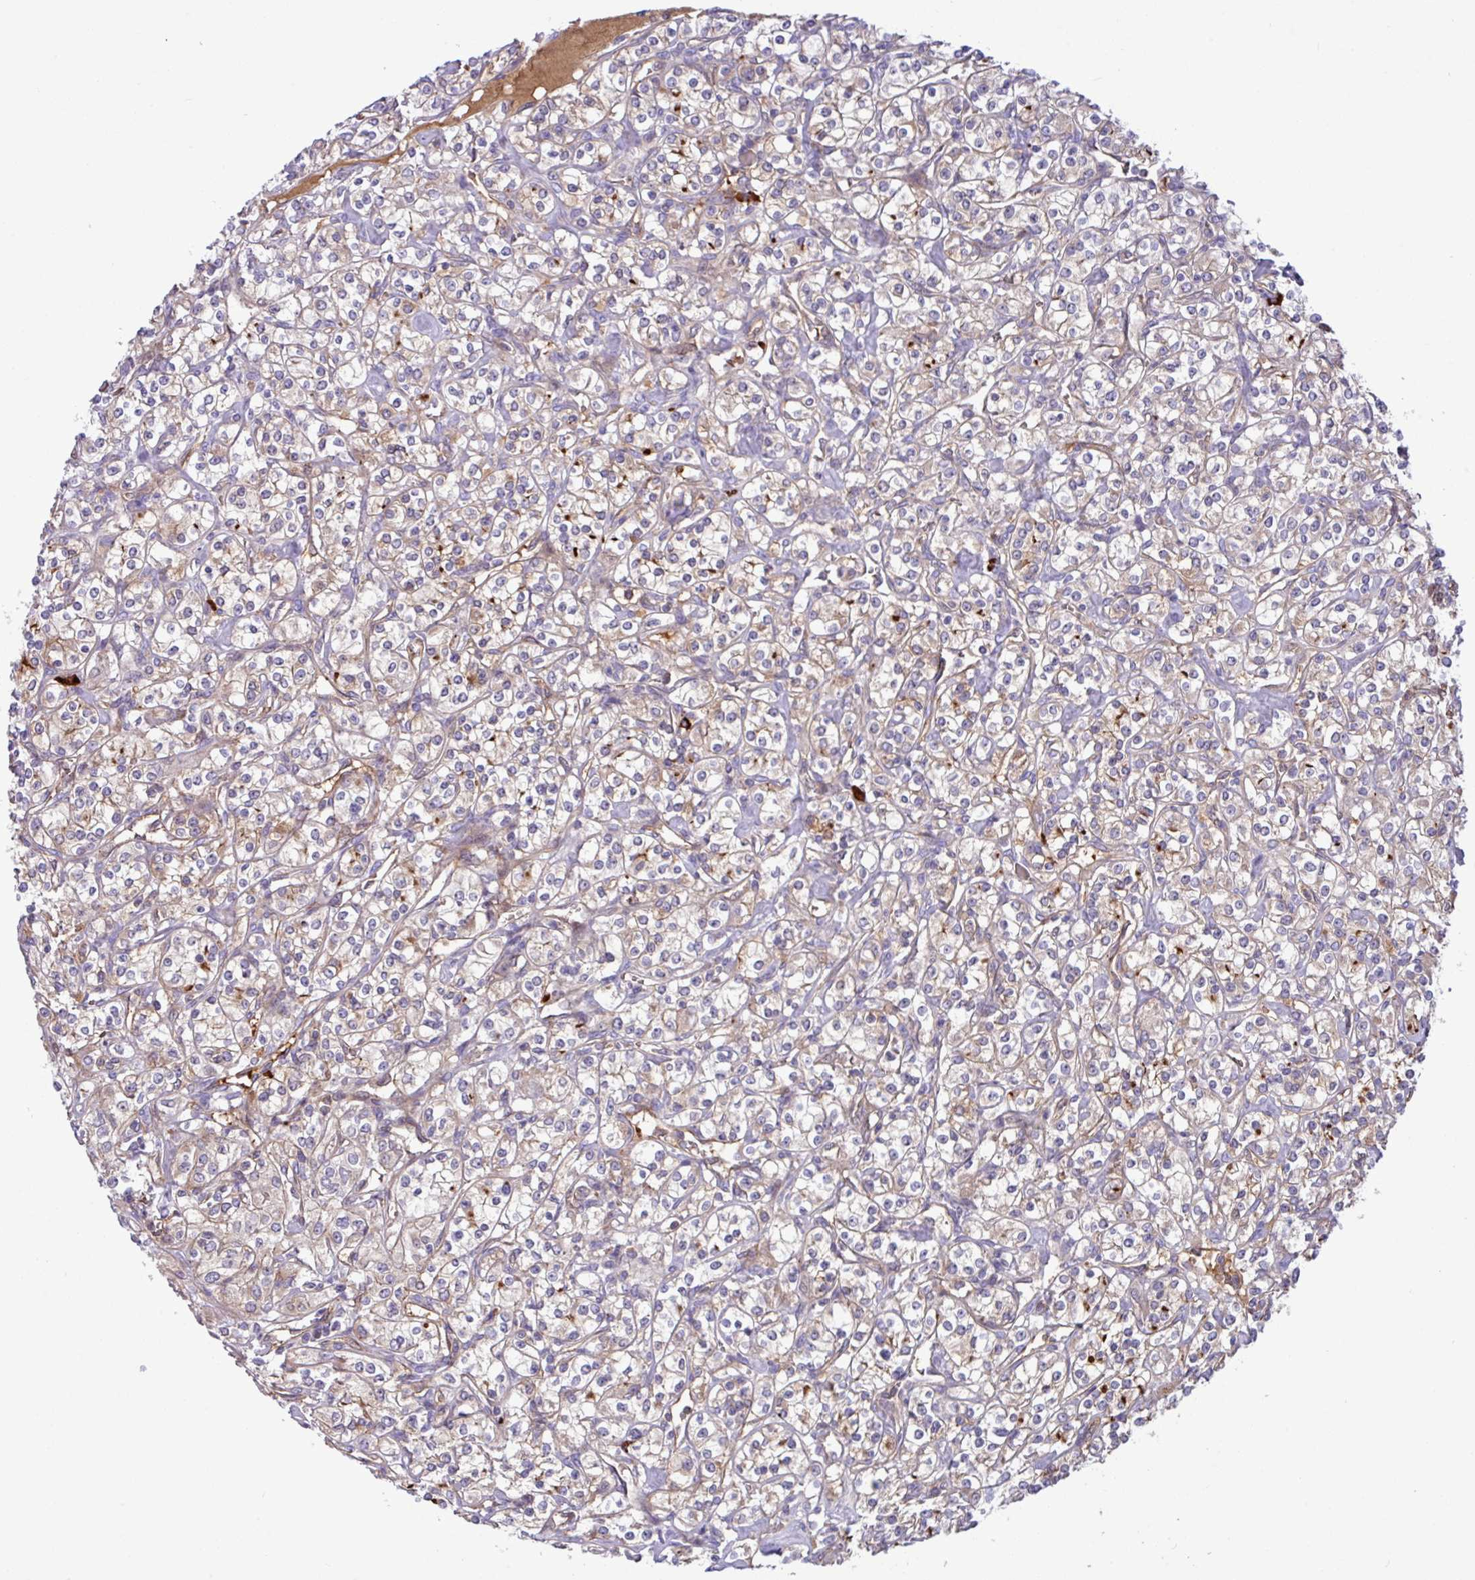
{"staining": {"intensity": "weak", "quantity": "25%-75%", "location": "cytoplasmic/membranous"}, "tissue": "renal cancer", "cell_type": "Tumor cells", "image_type": "cancer", "snomed": [{"axis": "morphology", "description": "Adenocarcinoma, NOS"}, {"axis": "topography", "description": "Kidney"}], "caption": "Adenocarcinoma (renal) stained with DAB immunohistochemistry exhibits low levels of weak cytoplasmic/membranous expression in approximately 25%-75% of tumor cells.", "gene": "B4GALNT4", "patient": {"sex": "male", "age": 77}}